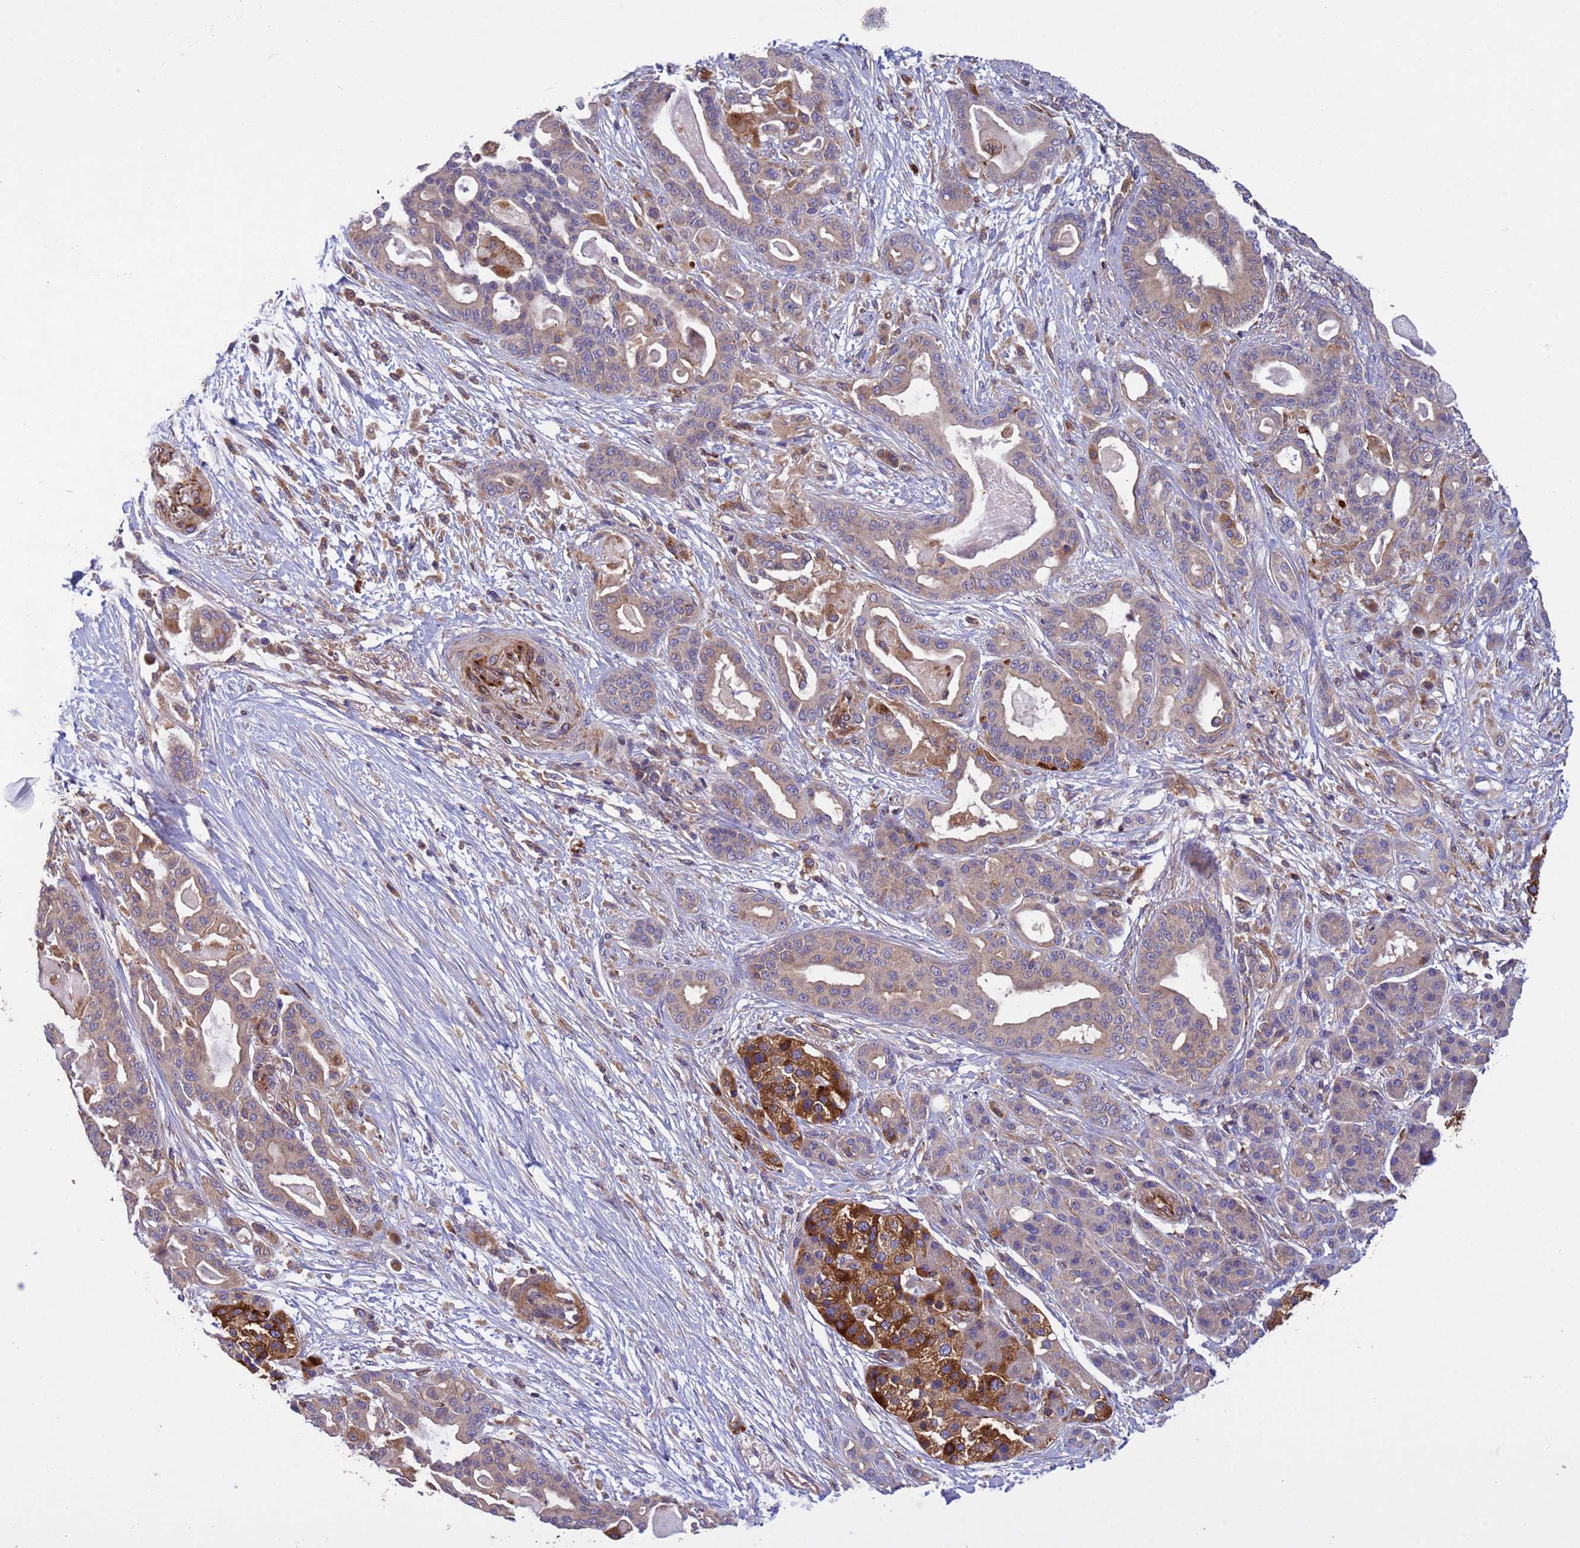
{"staining": {"intensity": "strong", "quantity": "<25%", "location": "cytoplasmic/membranous"}, "tissue": "pancreatic cancer", "cell_type": "Tumor cells", "image_type": "cancer", "snomed": [{"axis": "morphology", "description": "Adenocarcinoma, NOS"}, {"axis": "topography", "description": "Pancreas"}], "caption": "High-magnification brightfield microscopy of pancreatic cancer stained with DAB (3,3'-diaminobenzidine) (brown) and counterstained with hematoxylin (blue). tumor cells exhibit strong cytoplasmic/membranous staining is seen in about<25% of cells.", "gene": "RAB10", "patient": {"sex": "male", "age": 63}}